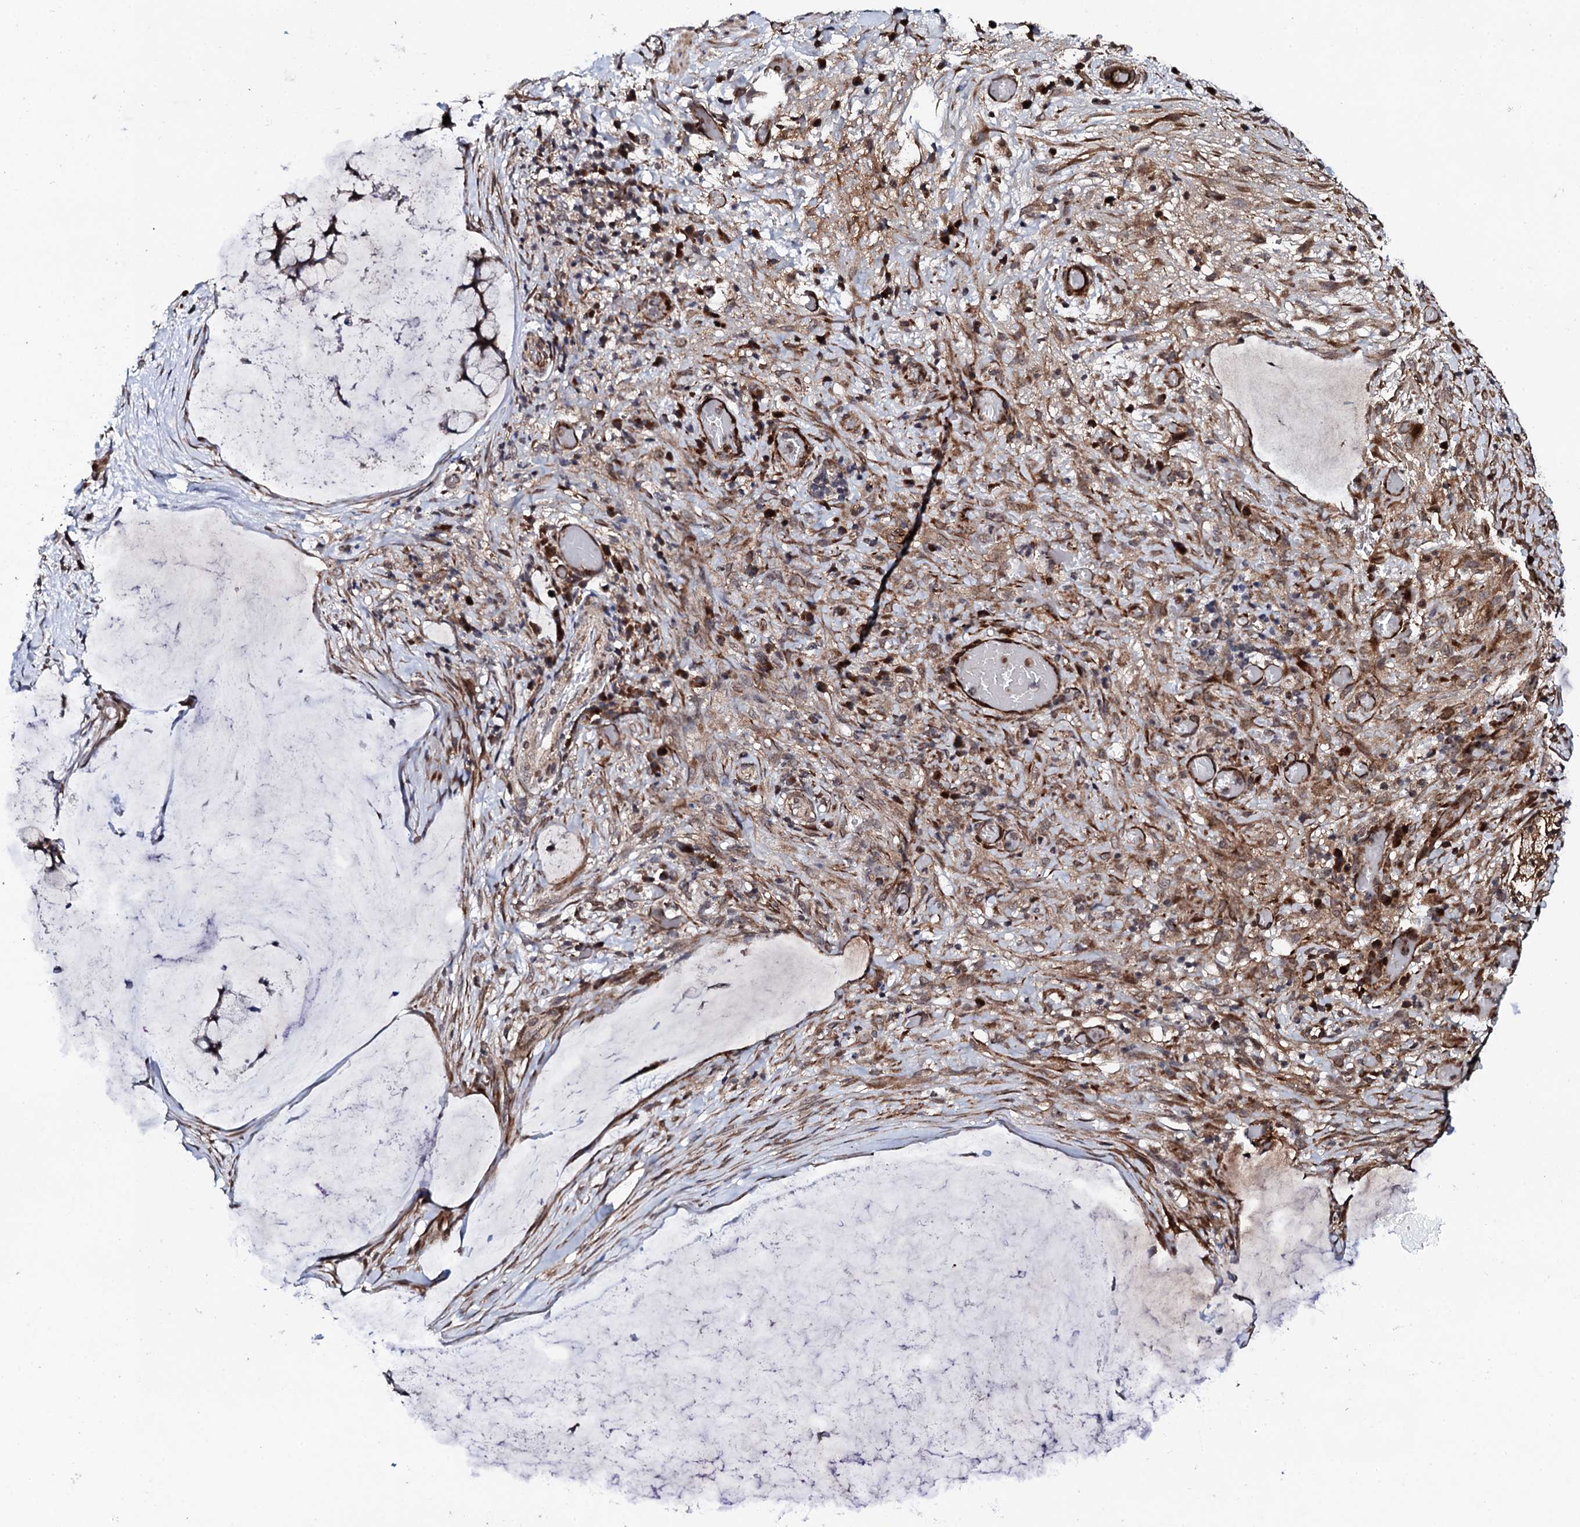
{"staining": {"intensity": "weak", "quantity": ">75%", "location": "cytoplasmic/membranous"}, "tissue": "ovarian cancer", "cell_type": "Tumor cells", "image_type": "cancer", "snomed": [{"axis": "morphology", "description": "Cystadenocarcinoma, mucinous, NOS"}, {"axis": "topography", "description": "Ovary"}], "caption": "Immunohistochemistry (IHC) staining of ovarian cancer, which displays low levels of weak cytoplasmic/membranous staining in about >75% of tumor cells indicating weak cytoplasmic/membranous protein expression. The staining was performed using DAB (3,3'-diaminobenzidine) (brown) for protein detection and nuclei were counterstained in hematoxylin (blue).", "gene": "FAM111A", "patient": {"sex": "female", "age": 42}}